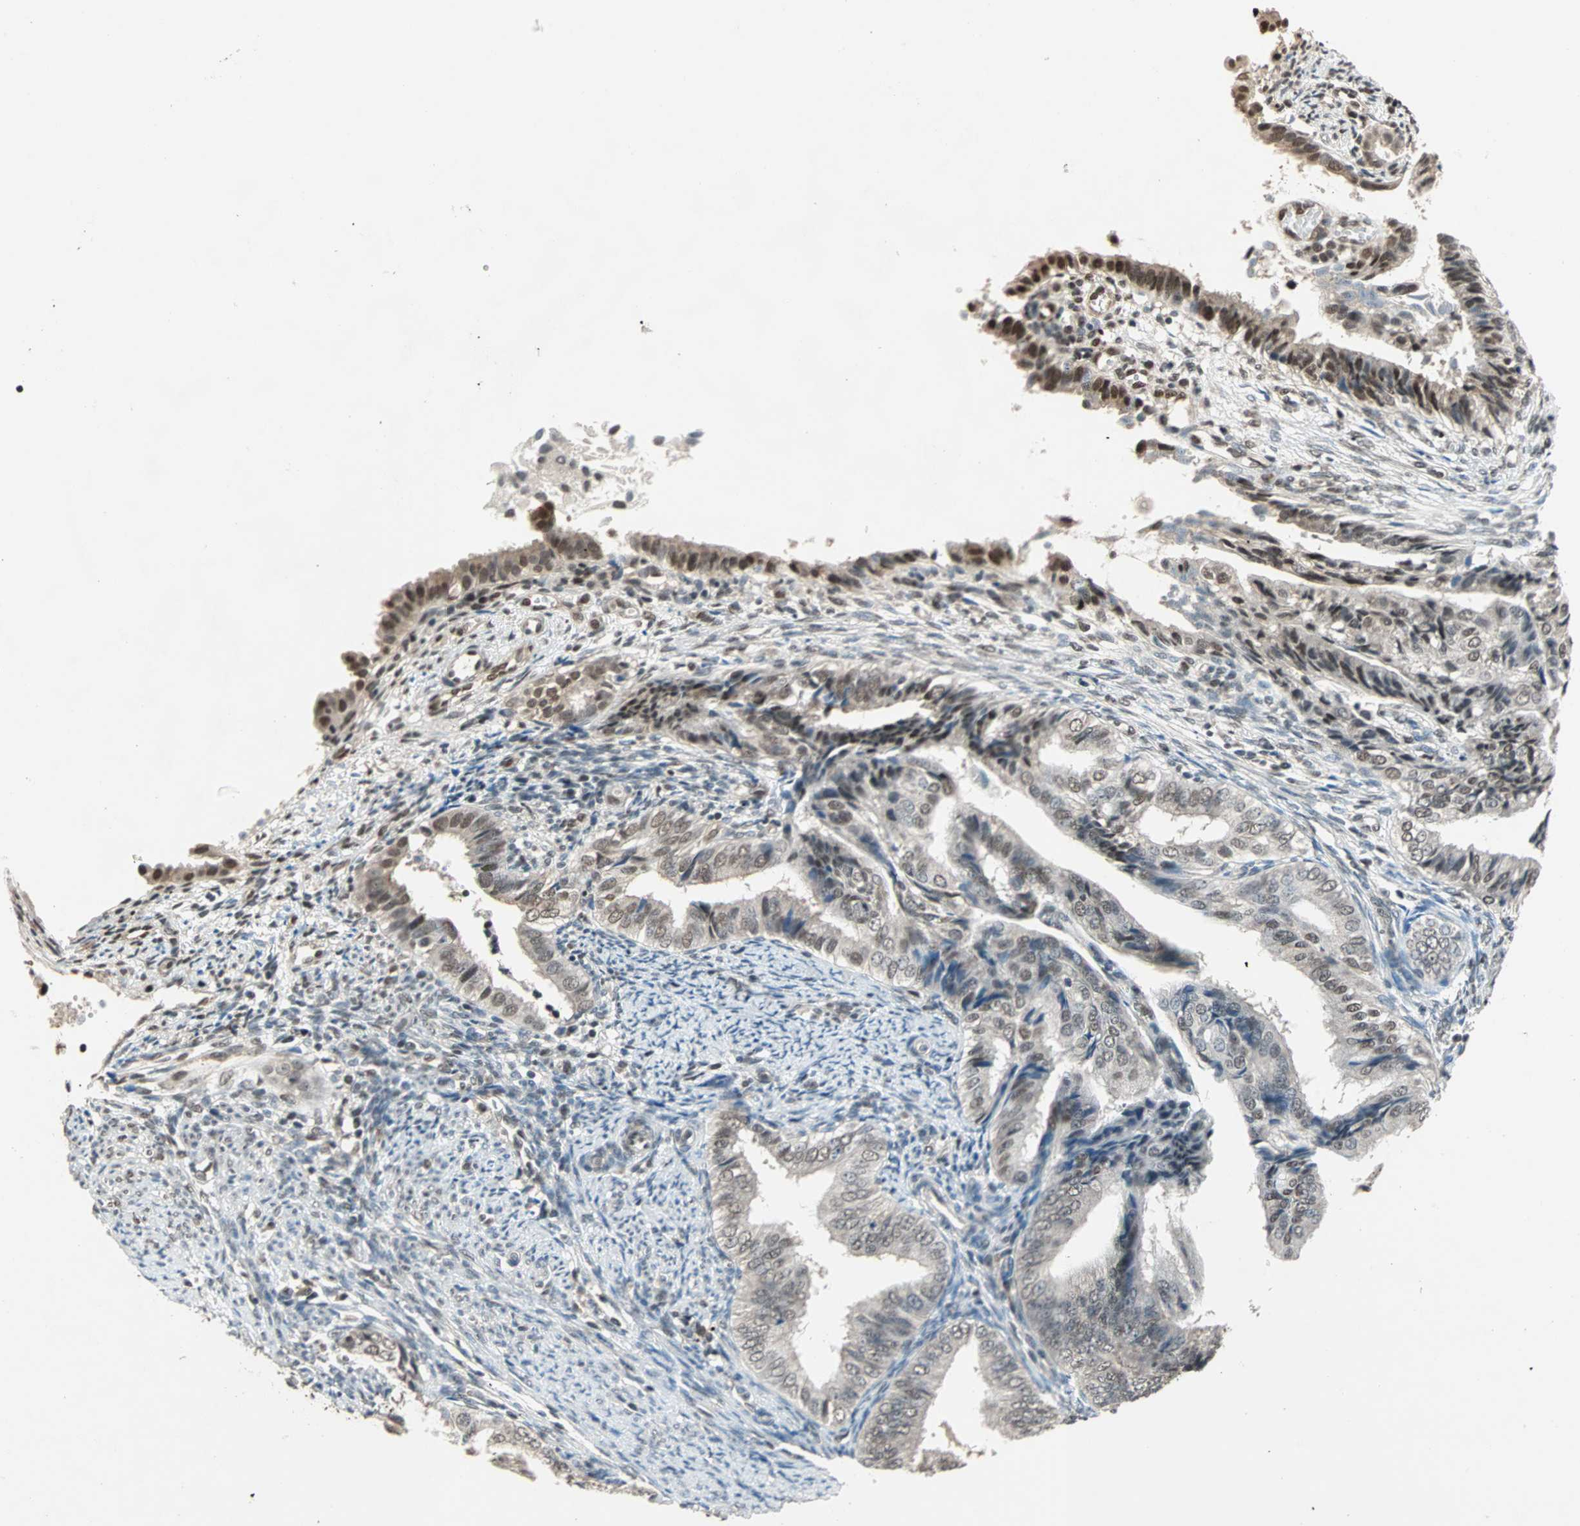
{"staining": {"intensity": "moderate", "quantity": "25%-75%", "location": "nuclear"}, "tissue": "endometrial cancer", "cell_type": "Tumor cells", "image_type": "cancer", "snomed": [{"axis": "morphology", "description": "Adenocarcinoma, NOS"}, {"axis": "topography", "description": "Endometrium"}], "caption": "Protein staining displays moderate nuclear staining in about 25%-75% of tumor cells in endometrial cancer.", "gene": "DAZAP1", "patient": {"sex": "female", "age": 58}}